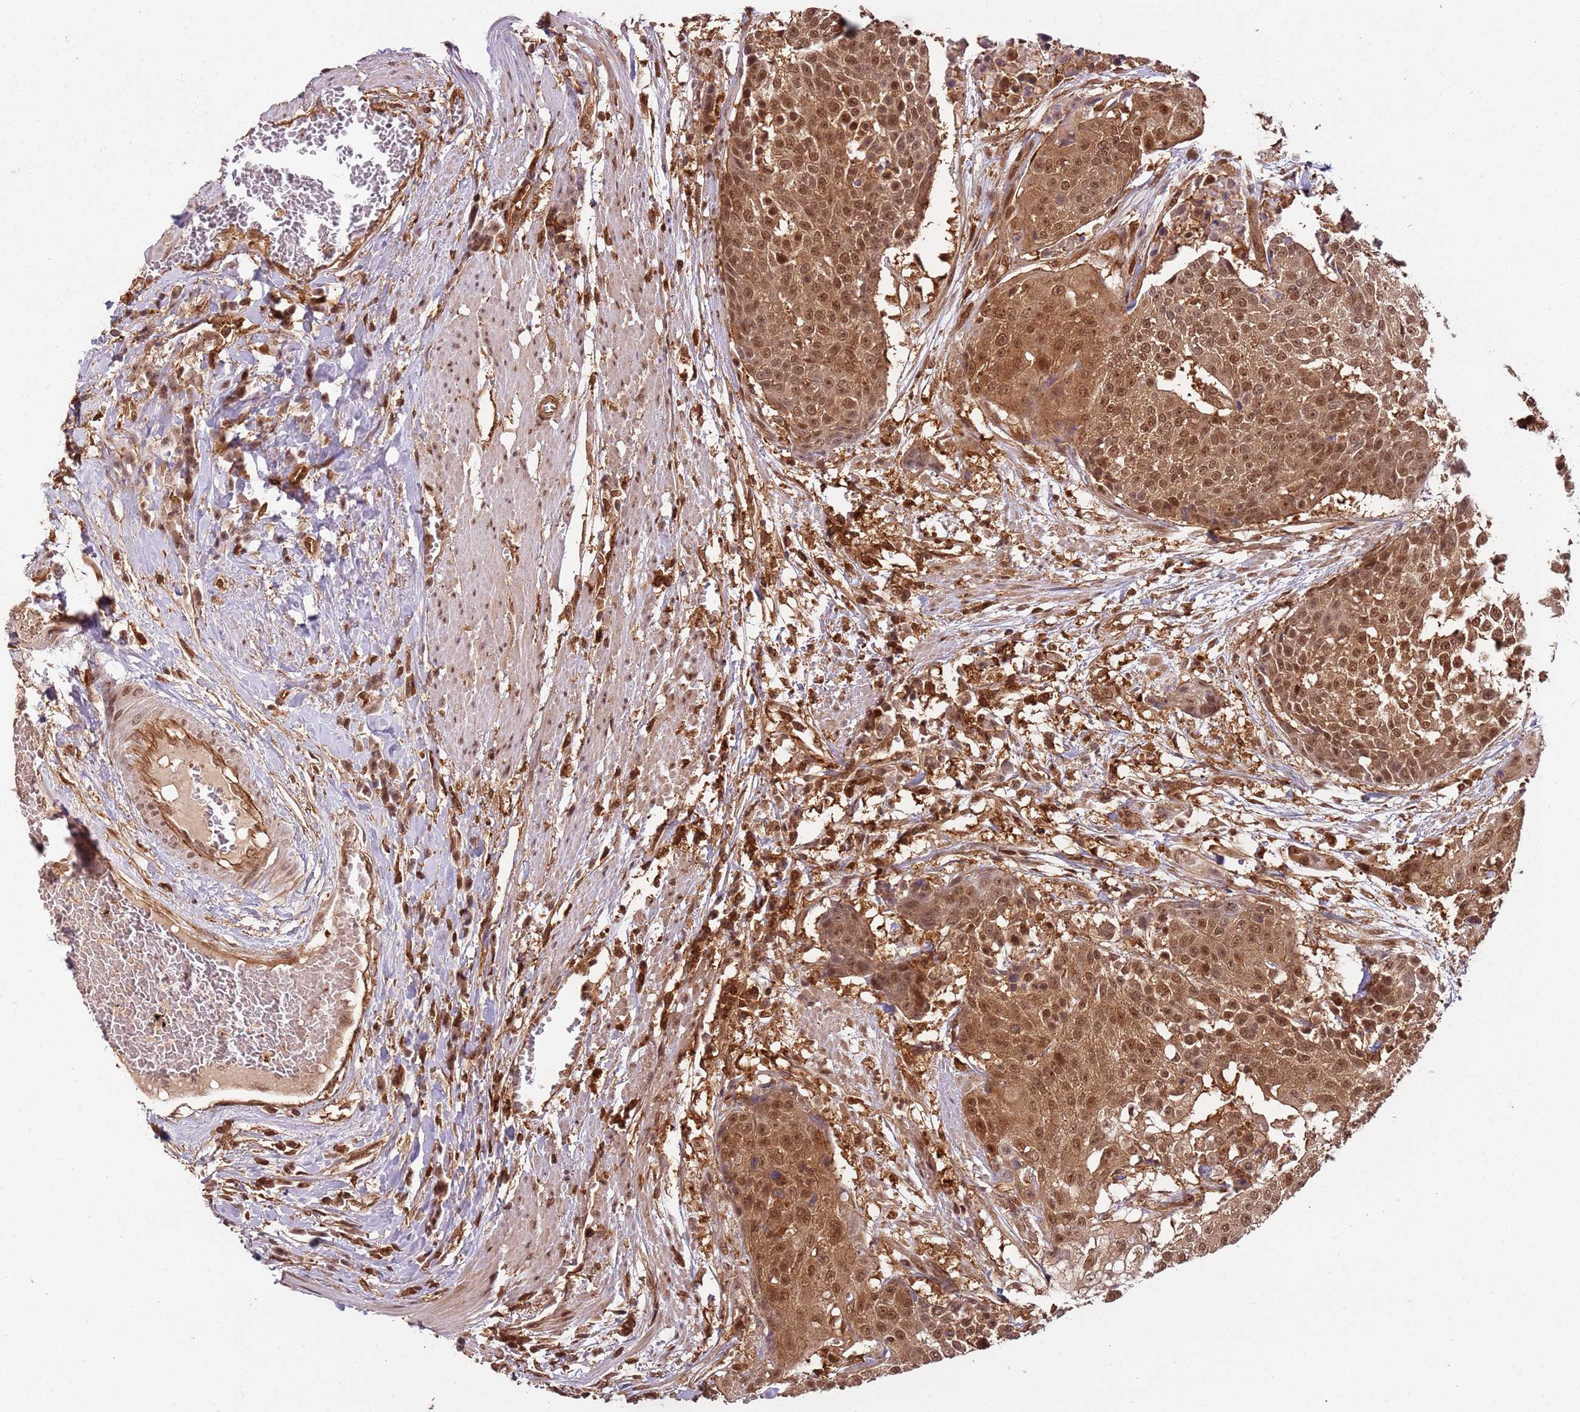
{"staining": {"intensity": "moderate", "quantity": ">75%", "location": "cytoplasmic/membranous,nuclear"}, "tissue": "urothelial cancer", "cell_type": "Tumor cells", "image_type": "cancer", "snomed": [{"axis": "morphology", "description": "Urothelial carcinoma, High grade"}, {"axis": "topography", "description": "Urinary bladder"}], "caption": "Tumor cells exhibit moderate cytoplasmic/membranous and nuclear staining in approximately >75% of cells in urothelial cancer.", "gene": "PGLS", "patient": {"sex": "female", "age": 63}}